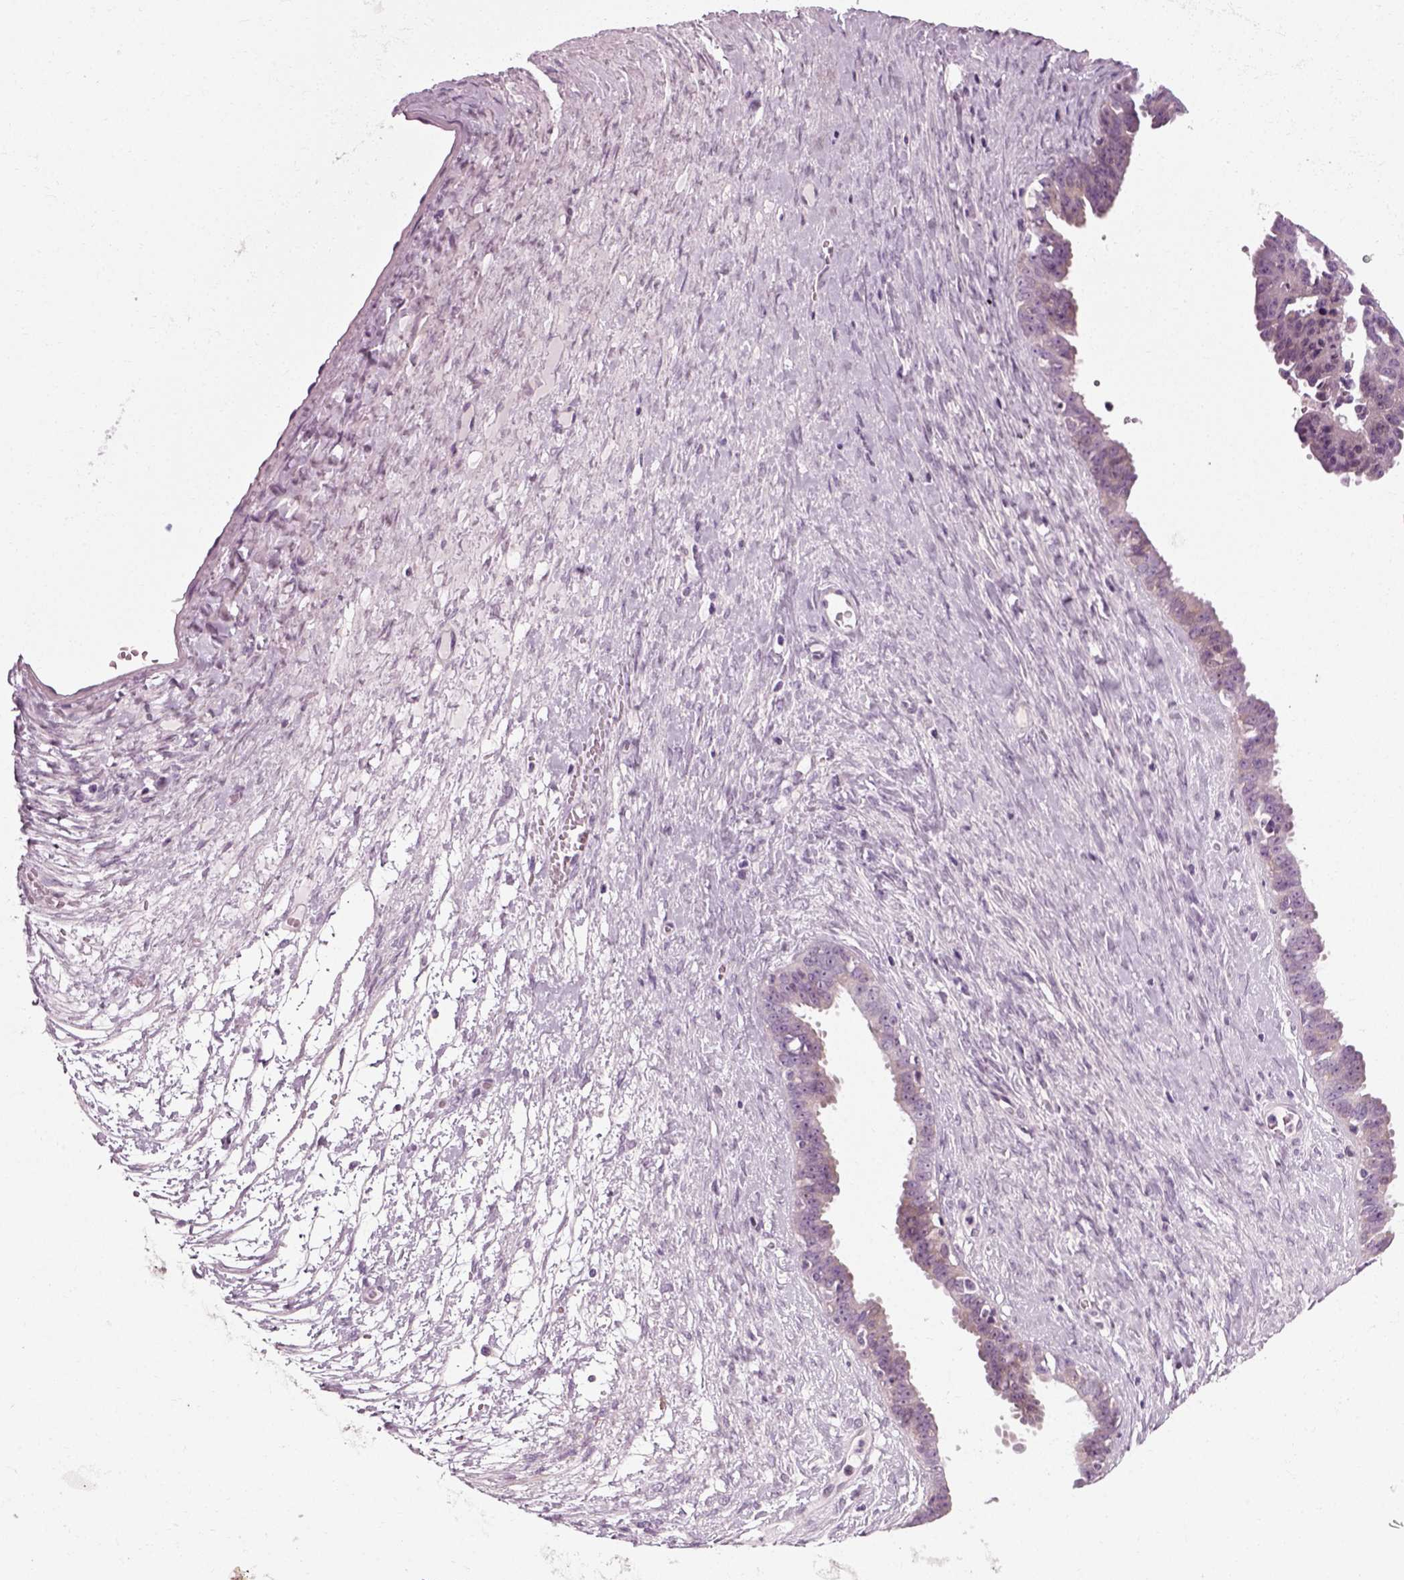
{"staining": {"intensity": "negative", "quantity": "none", "location": "none"}, "tissue": "ovarian cancer", "cell_type": "Tumor cells", "image_type": "cancer", "snomed": [{"axis": "morphology", "description": "Cystadenocarcinoma, serous, NOS"}, {"axis": "topography", "description": "Ovary"}], "caption": "This is an IHC histopathology image of human serous cystadenocarcinoma (ovarian). There is no staining in tumor cells.", "gene": "SCG5", "patient": {"sex": "female", "age": 71}}